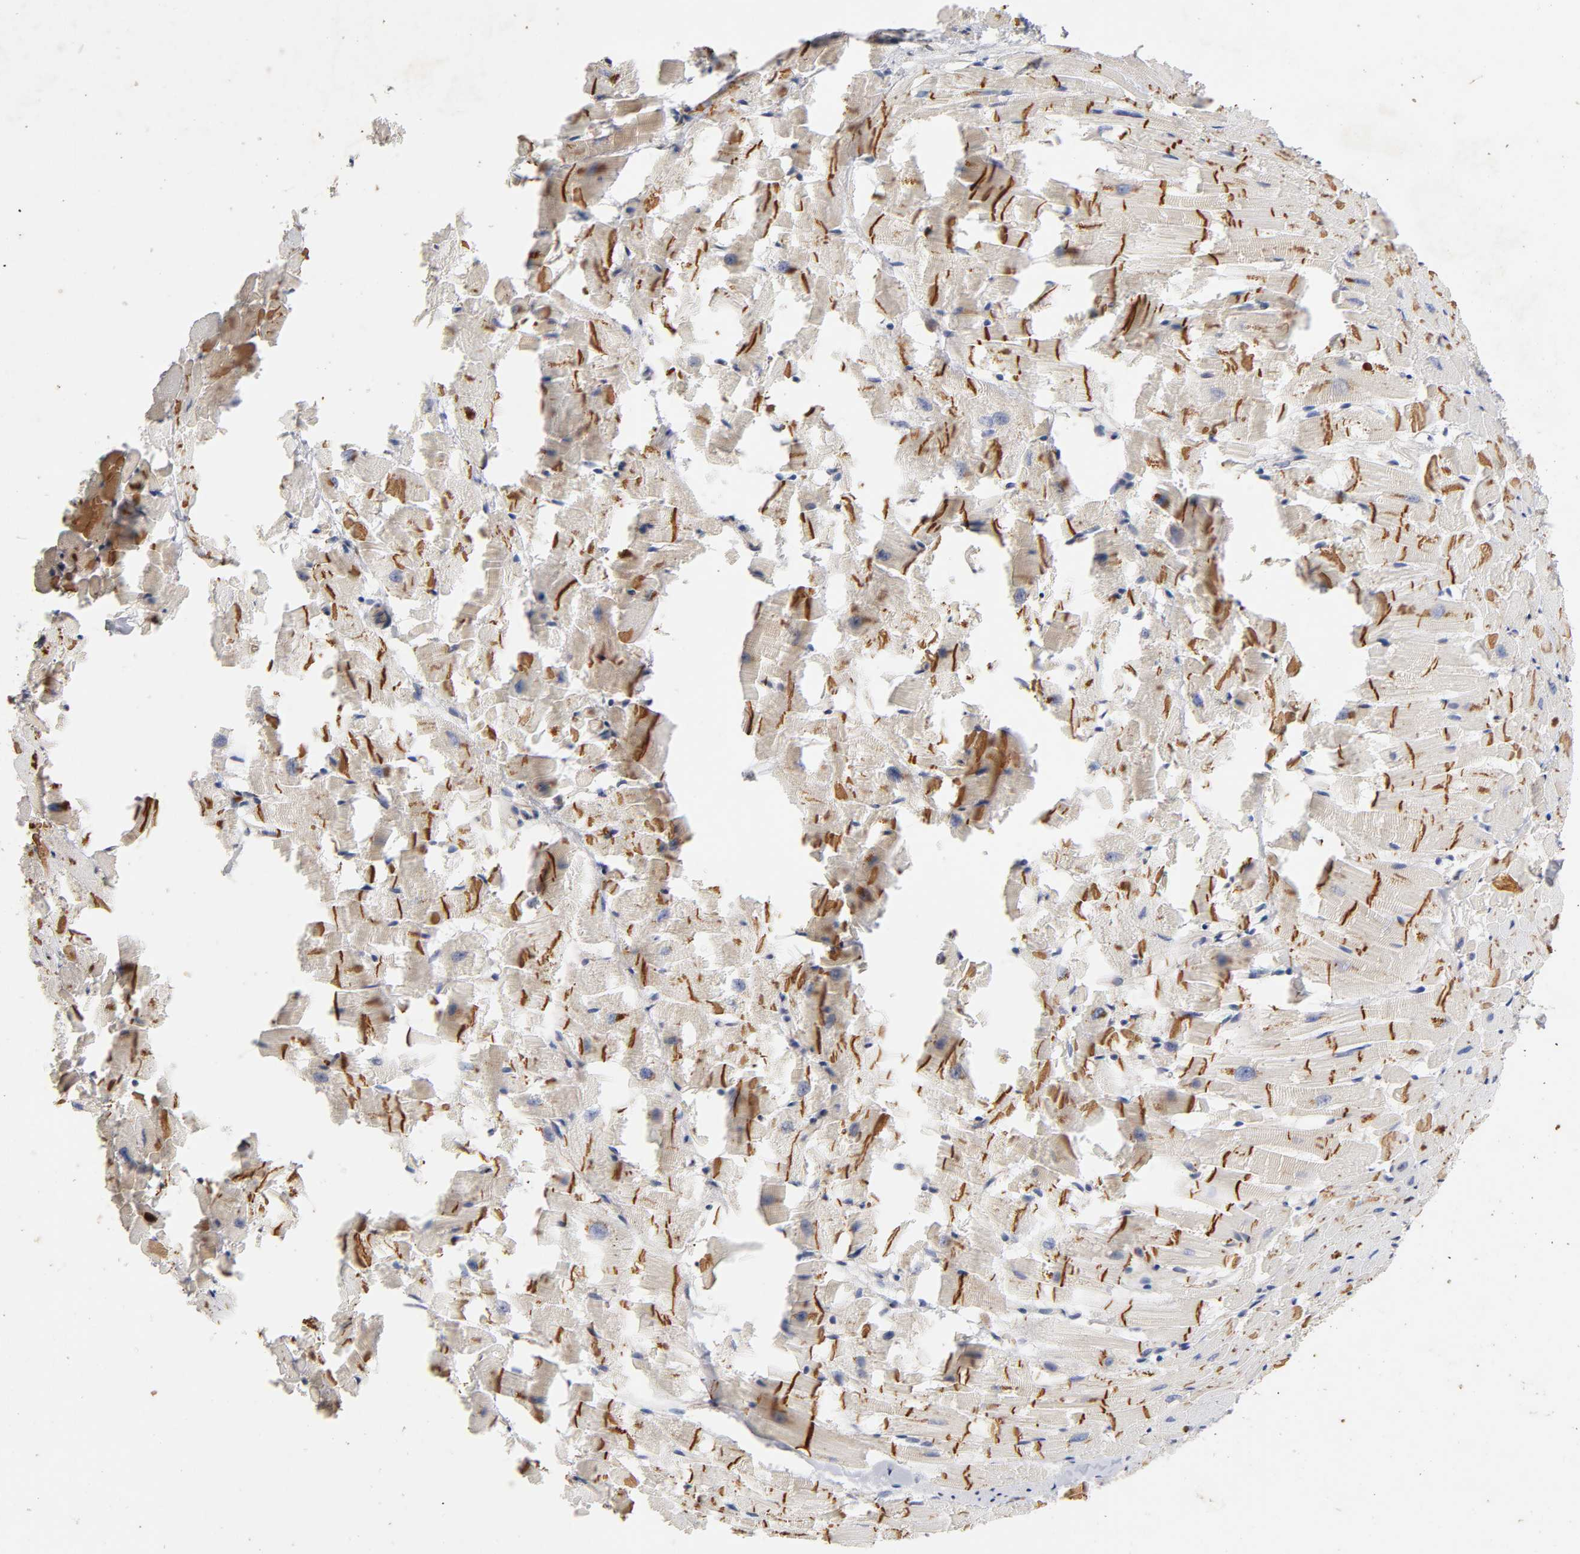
{"staining": {"intensity": "strong", "quantity": "25%-75%", "location": "cytoplasmic/membranous"}, "tissue": "heart muscle", "cell_type": "Cardiomyocytes", "image_type": "normal", "snomed": [{"axis": "morphology", "description": "Normal tissue, NOS"}, {"axis": "topography", "description": "Heart"}], "caption": "An IHC photomicrograph of unremarkable tissue is shown. Protein staining in brown highlights strong cytoplasmic/membranous positivity in heart muscle within cardiomyocytes. (brown staining indicates protein expression, while blue staining denotes nuclei).", "gene": "PDZD11", "patient": {"sex": "female", "age": 19}}